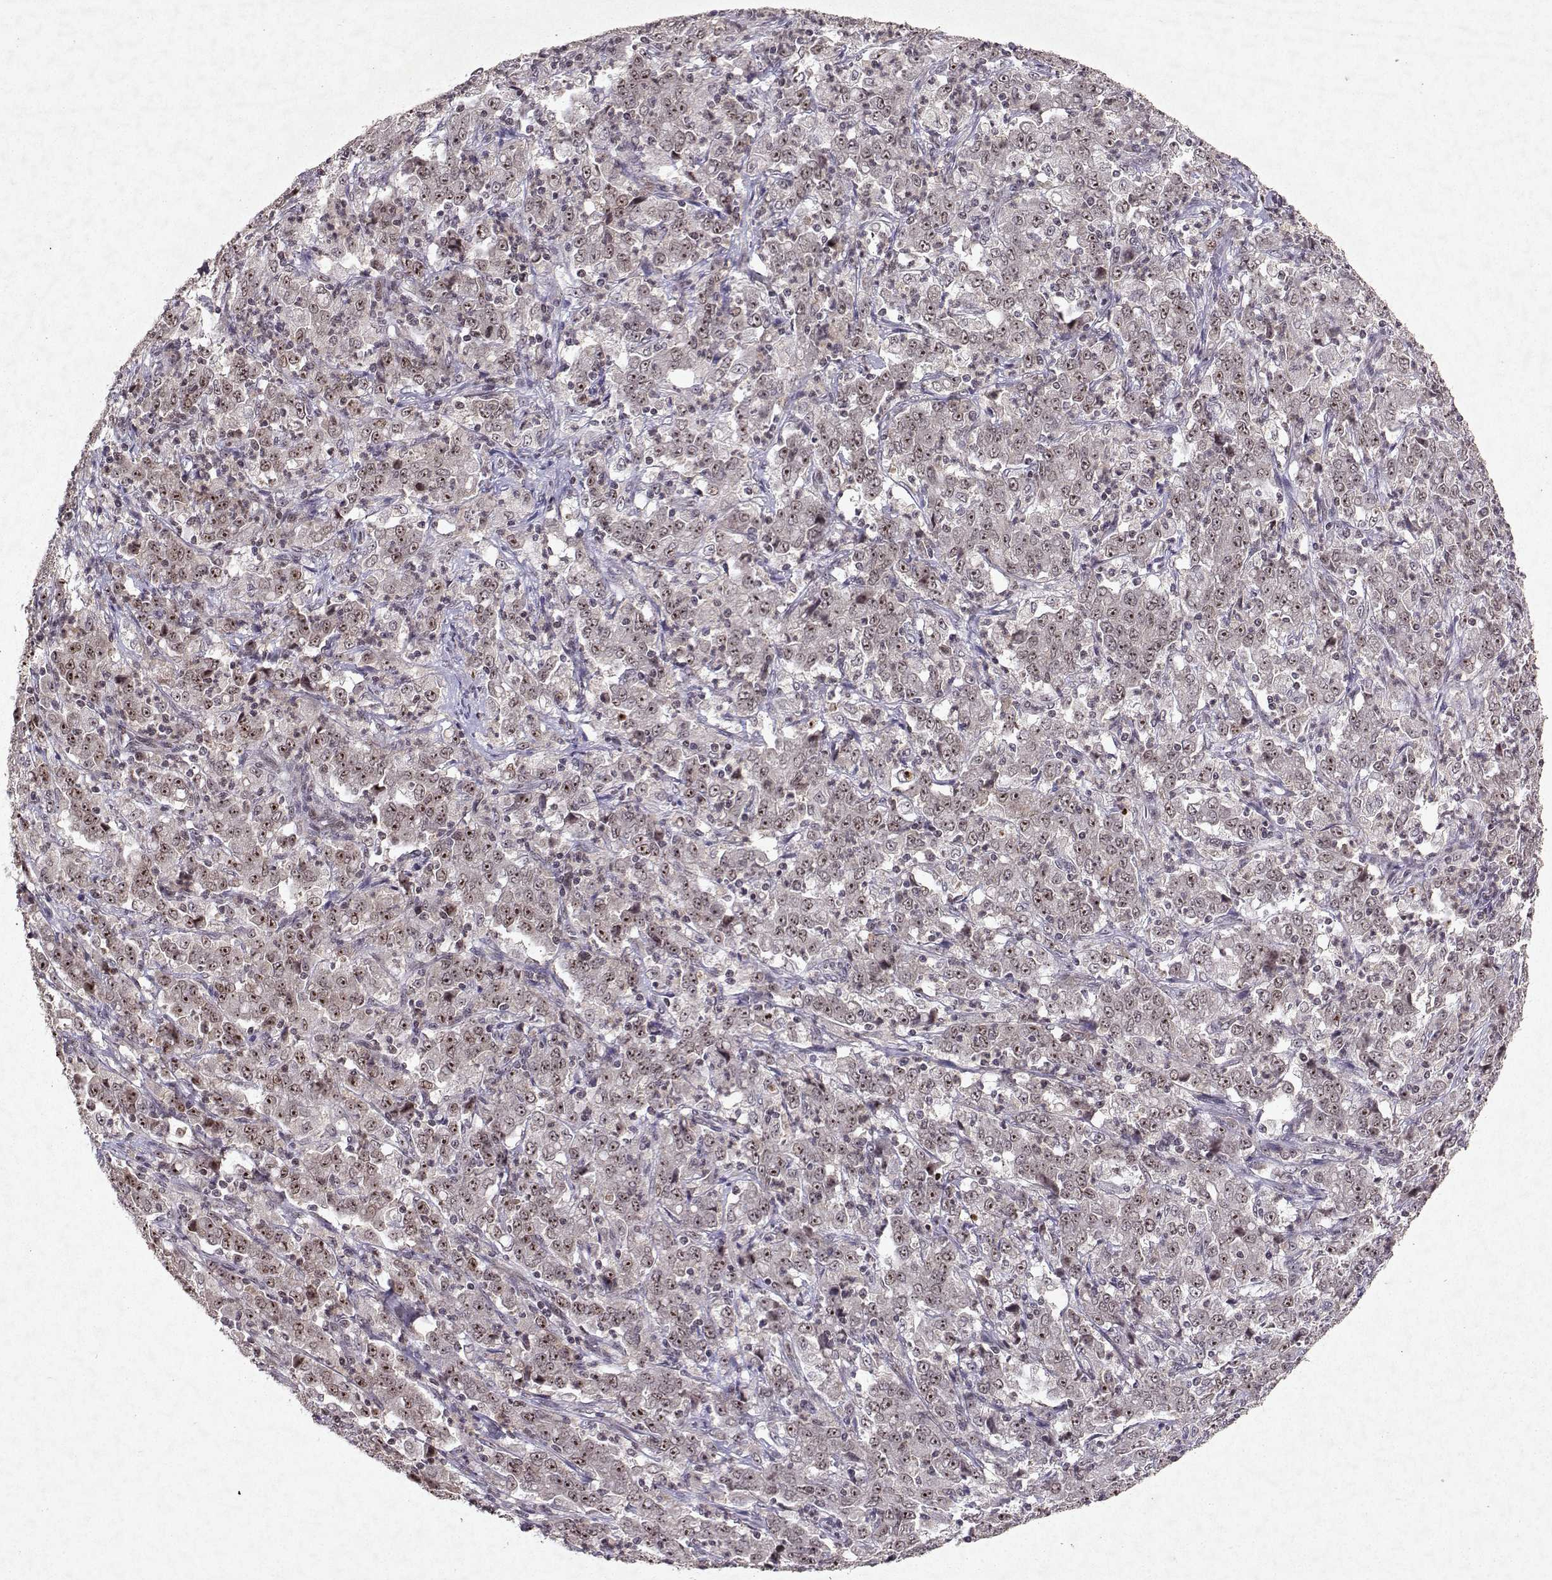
{"staining": {"intensity": "moderate", "quantity": ">75%", "location": "nuclear"}, "tissue": "stomach cancer", "cell_type": "Tumor cells", "image_type": "cancer", "snomed": [{"axis": "morphology", "description": "Adenocarcinoma, NOS"}, {"axis": "topography", "description": "Stomach, lower"}], "caption": "About >75% of tumor cells in stomach cancer (adenocarcinoma) demonstrate moderate nuclear protein positivity as visualized by brown immunohistochemical staining.", "gene": "DDX56", "patient": {"sex": "female", "age": 71}}